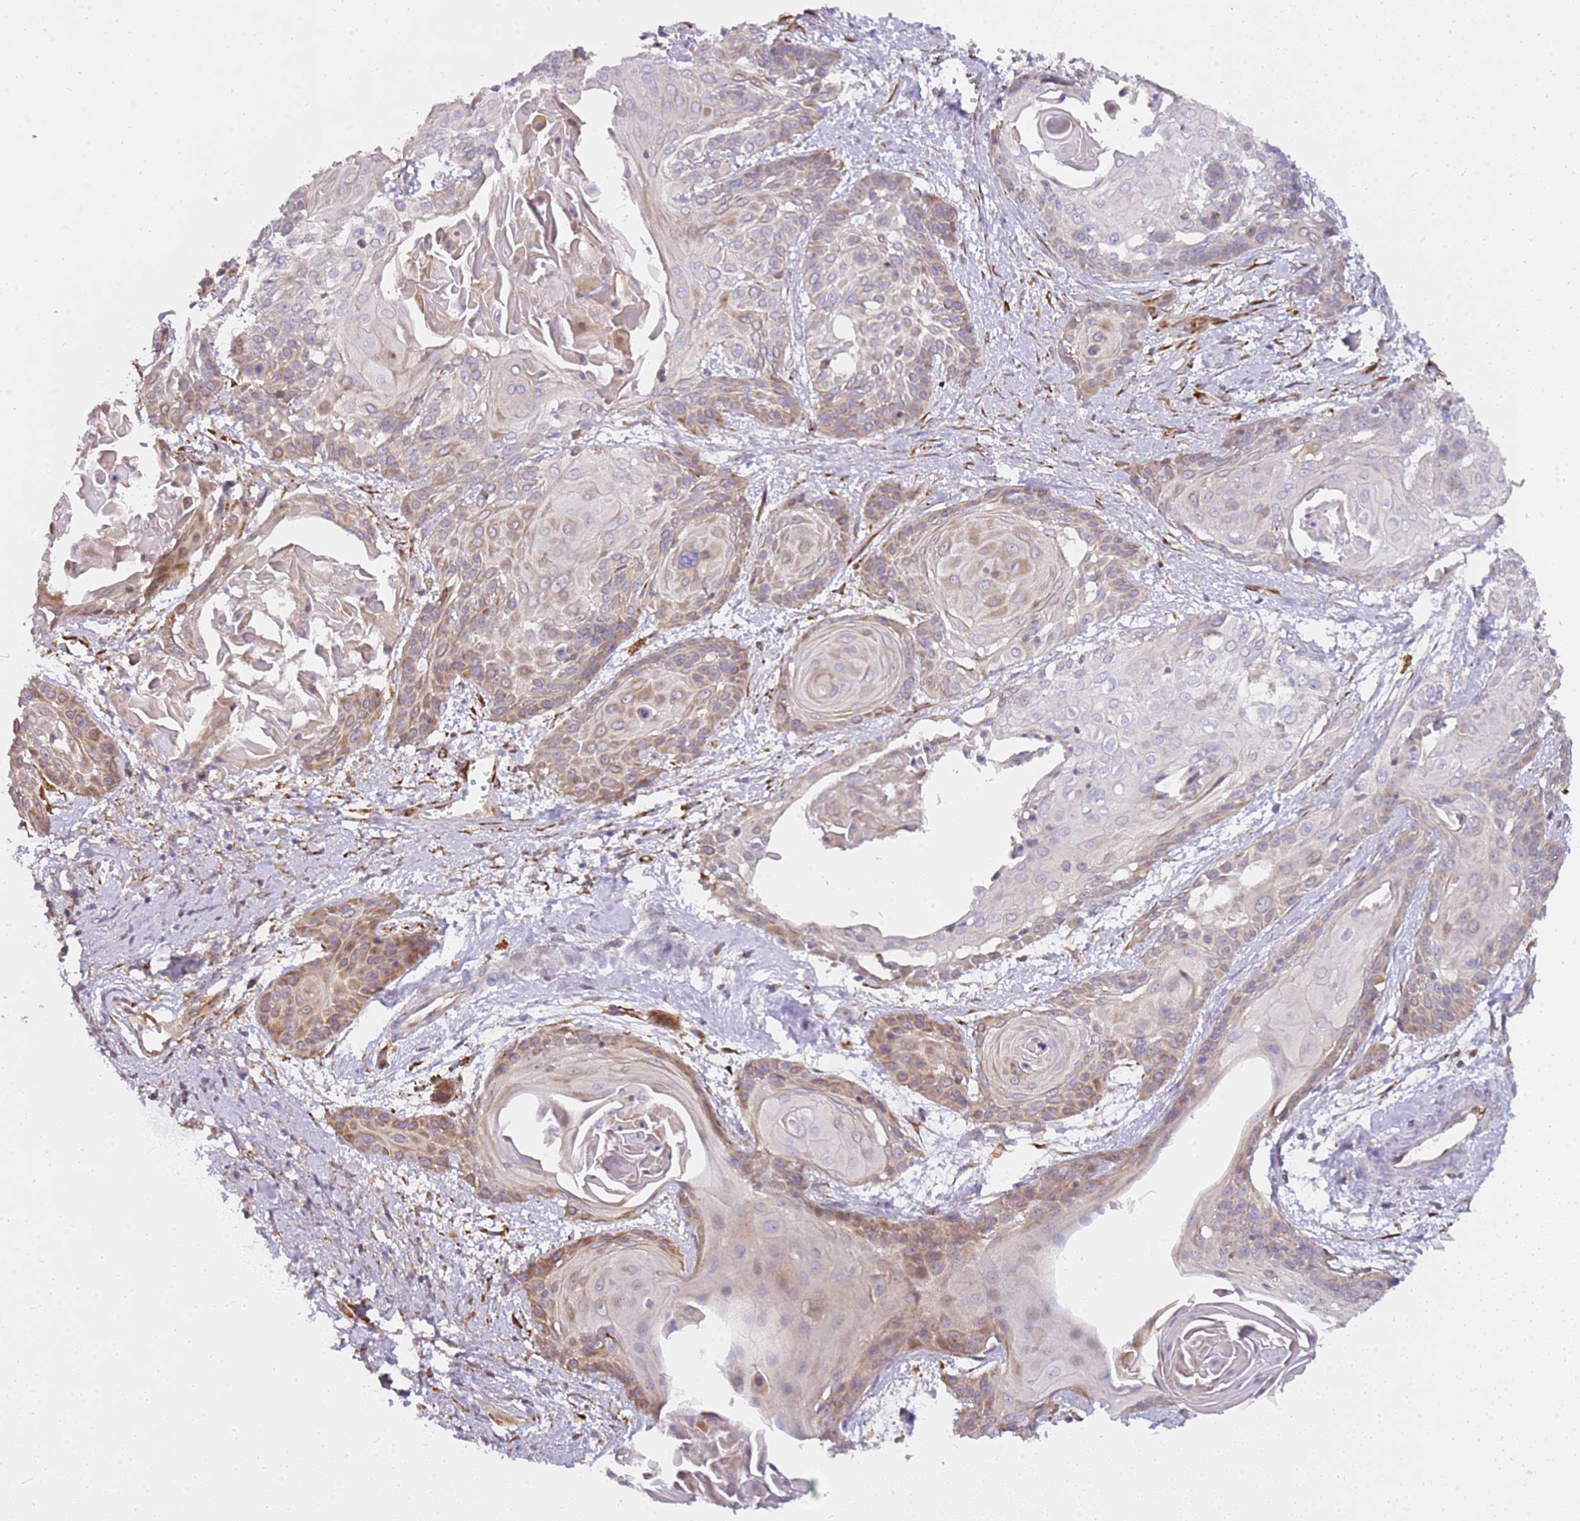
{"staining": {"intensity": "moderate", "quantity": "<25%", "location": "cytoplasmic/membranous"}, "tissue": "cervical cancer", "cell_type": "Tumor cells", "image_type": "cancer", "snomed": [{"axis": "morphology", "description": "Squamous cell carcinoma, NOS"}, {"axis": "topography", "description": "Cervix"}], "caption": "Human cervical cancer stained with a brown dye reveals moderate cytoplasmic/membranous positive positivity in approximately <25% of tumor cells.", "gene": "GRAP", "patient": {"sex": "female", "age": 57}}